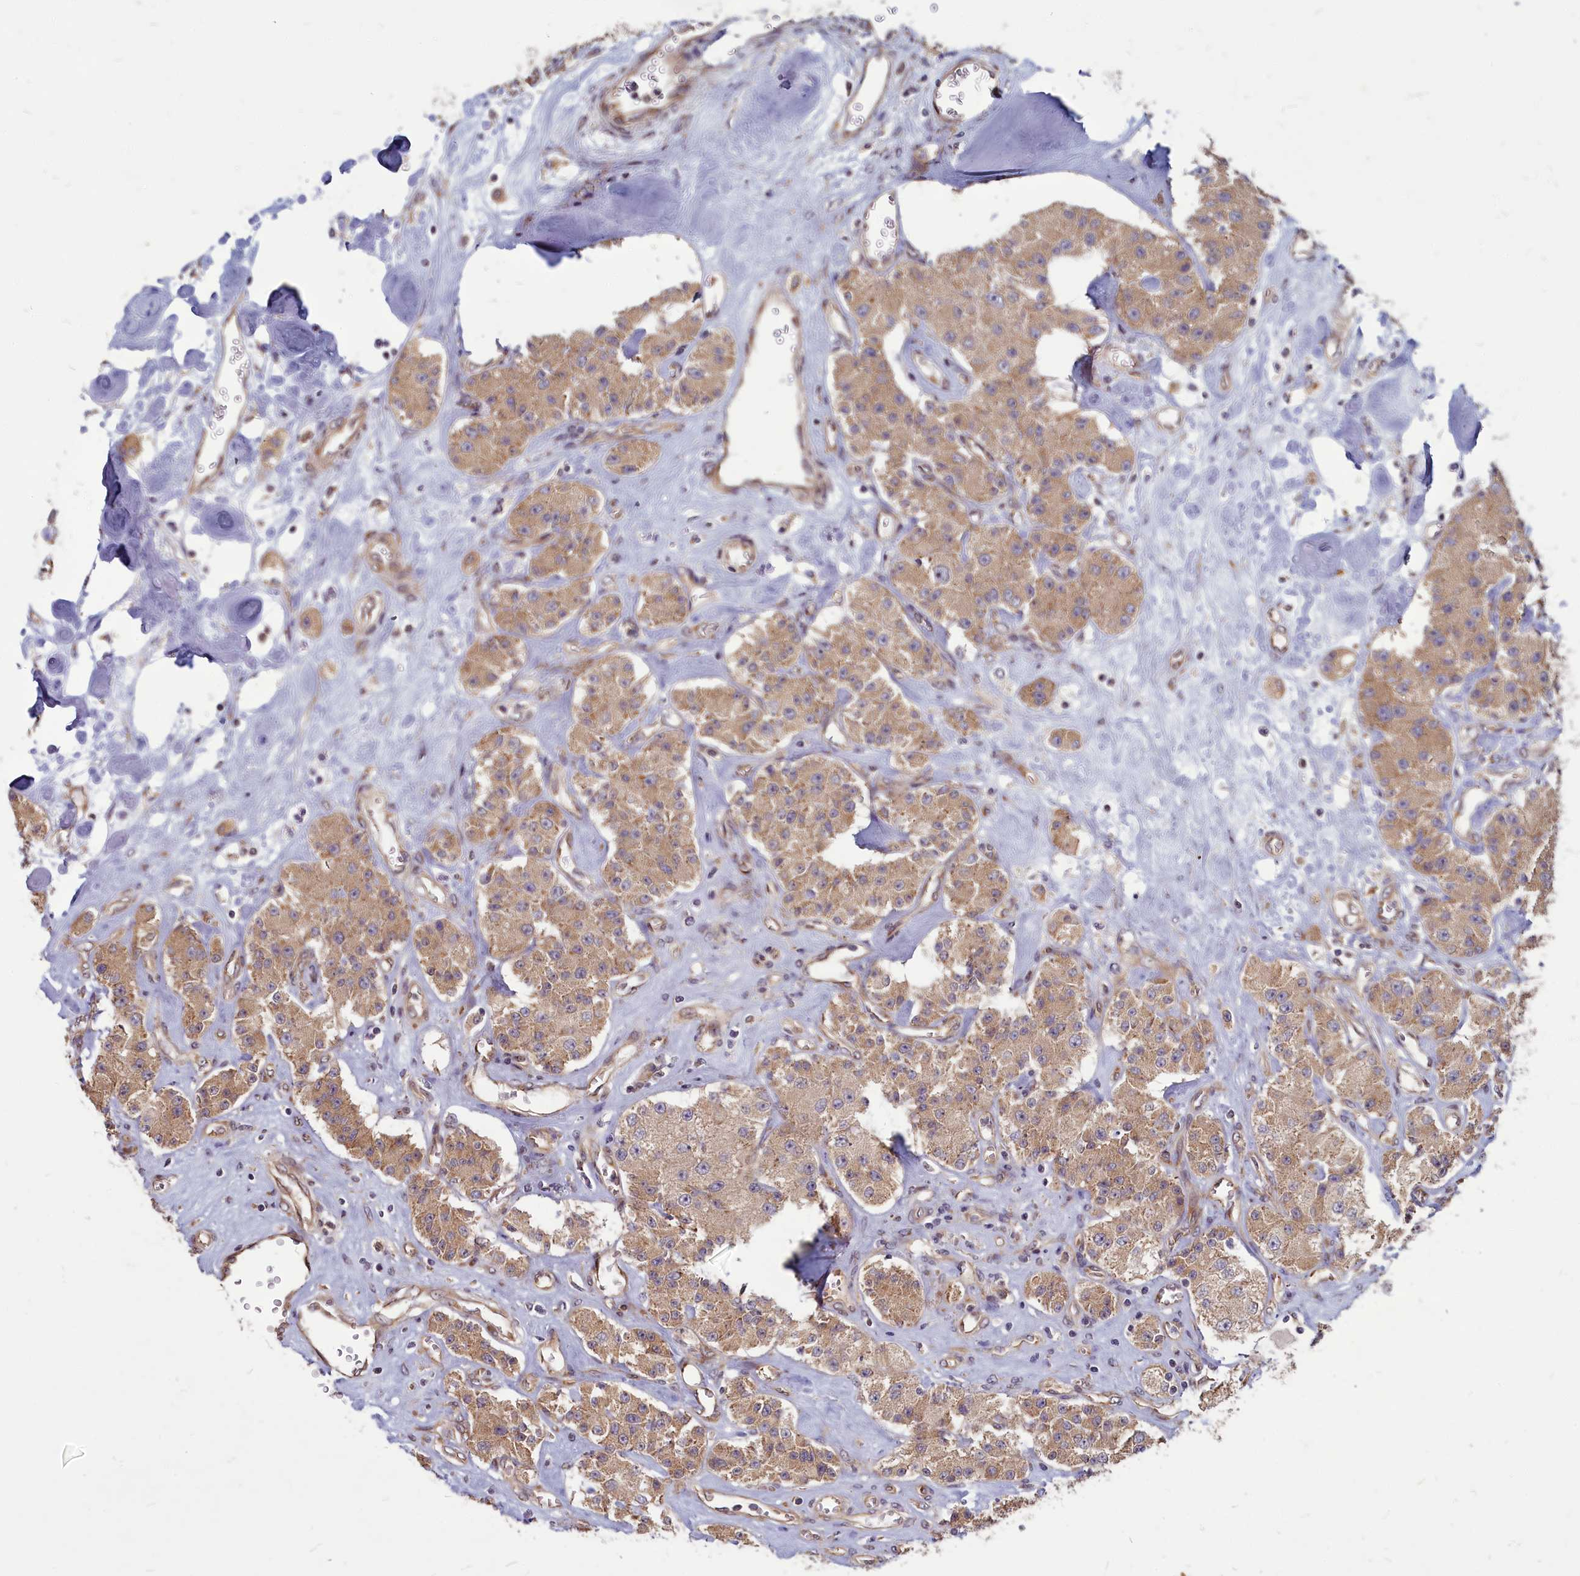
{"staining": {"intensity": "moderate", "quantity": ">75%", "location": "cytoplasmic/membranous"}, "tissue": "carcinoid", "cell_type": "Tumor cells", "image_type": "cancer", "snomed": [{"axis": "morphology", "description": "Carcinoid, malignant, NOS"}, {"axis": "topography", "description": "Pancreas"}], "caption": "Immunohistochemistry image of carcinoid stained for a protein (brown), which reveals medium levels of moderate cytoplasmic/membranous expression in about >75% of tumor cells.", "gene": "MYCBP", "patient": {"sex": "male", "age": 41}}